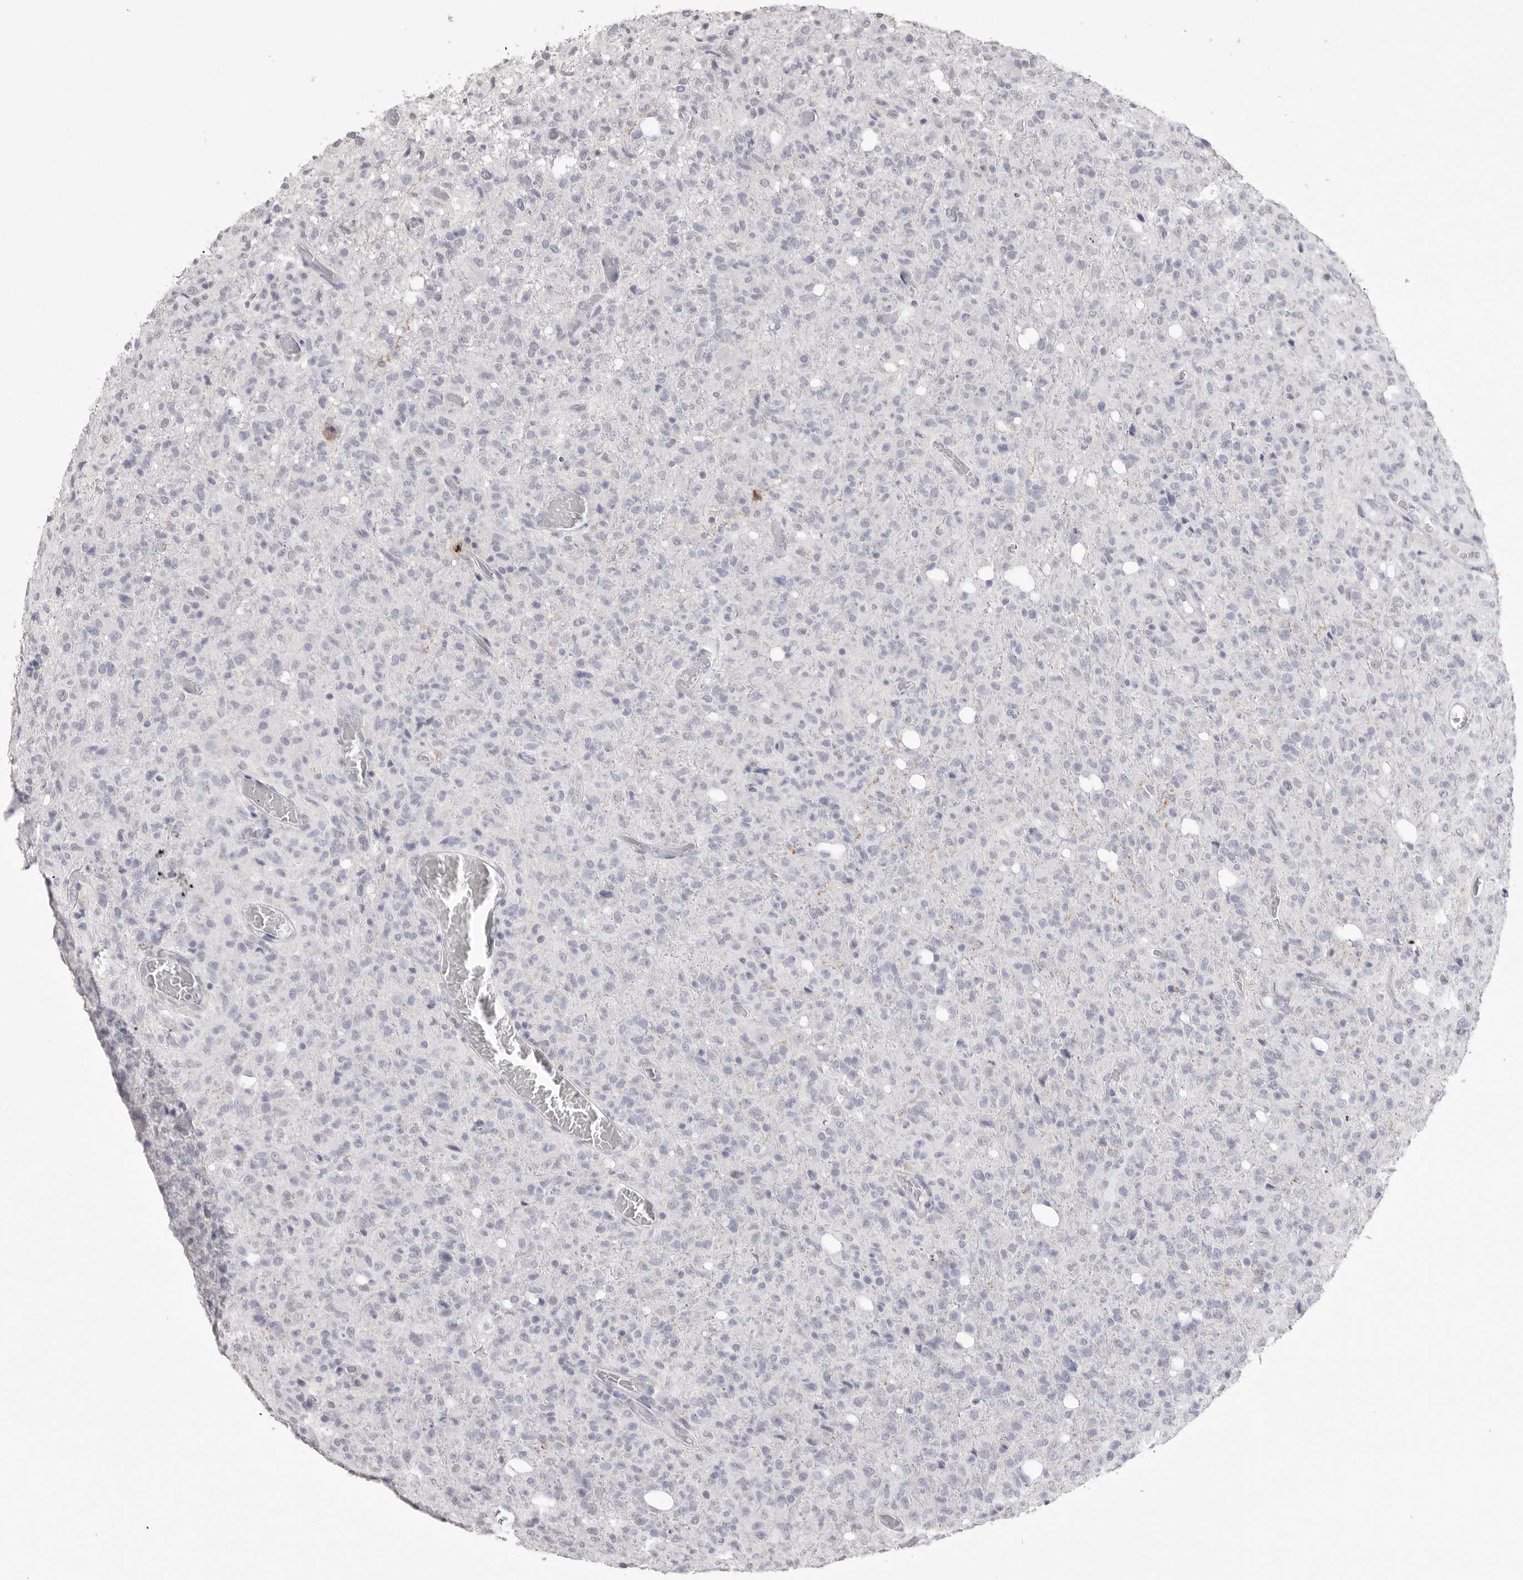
{"staining": {"intensity": "negative", "quantity": "none", "location": "none"}, "tissue": "glioma", "cell_type": "Tumor cells", "image_type": "cancer", "snomed": [{"axis": "morphology", "description": "Glioma, malignant, High grade"}, {"axis": "topography", "description": "Brain"}], "caption": "Immunohistochemistry (IHC) of human glioma displays no expression in tumor cells.", "gene": "ICAM5", "patient": {"sex": "female", "age": 57}}